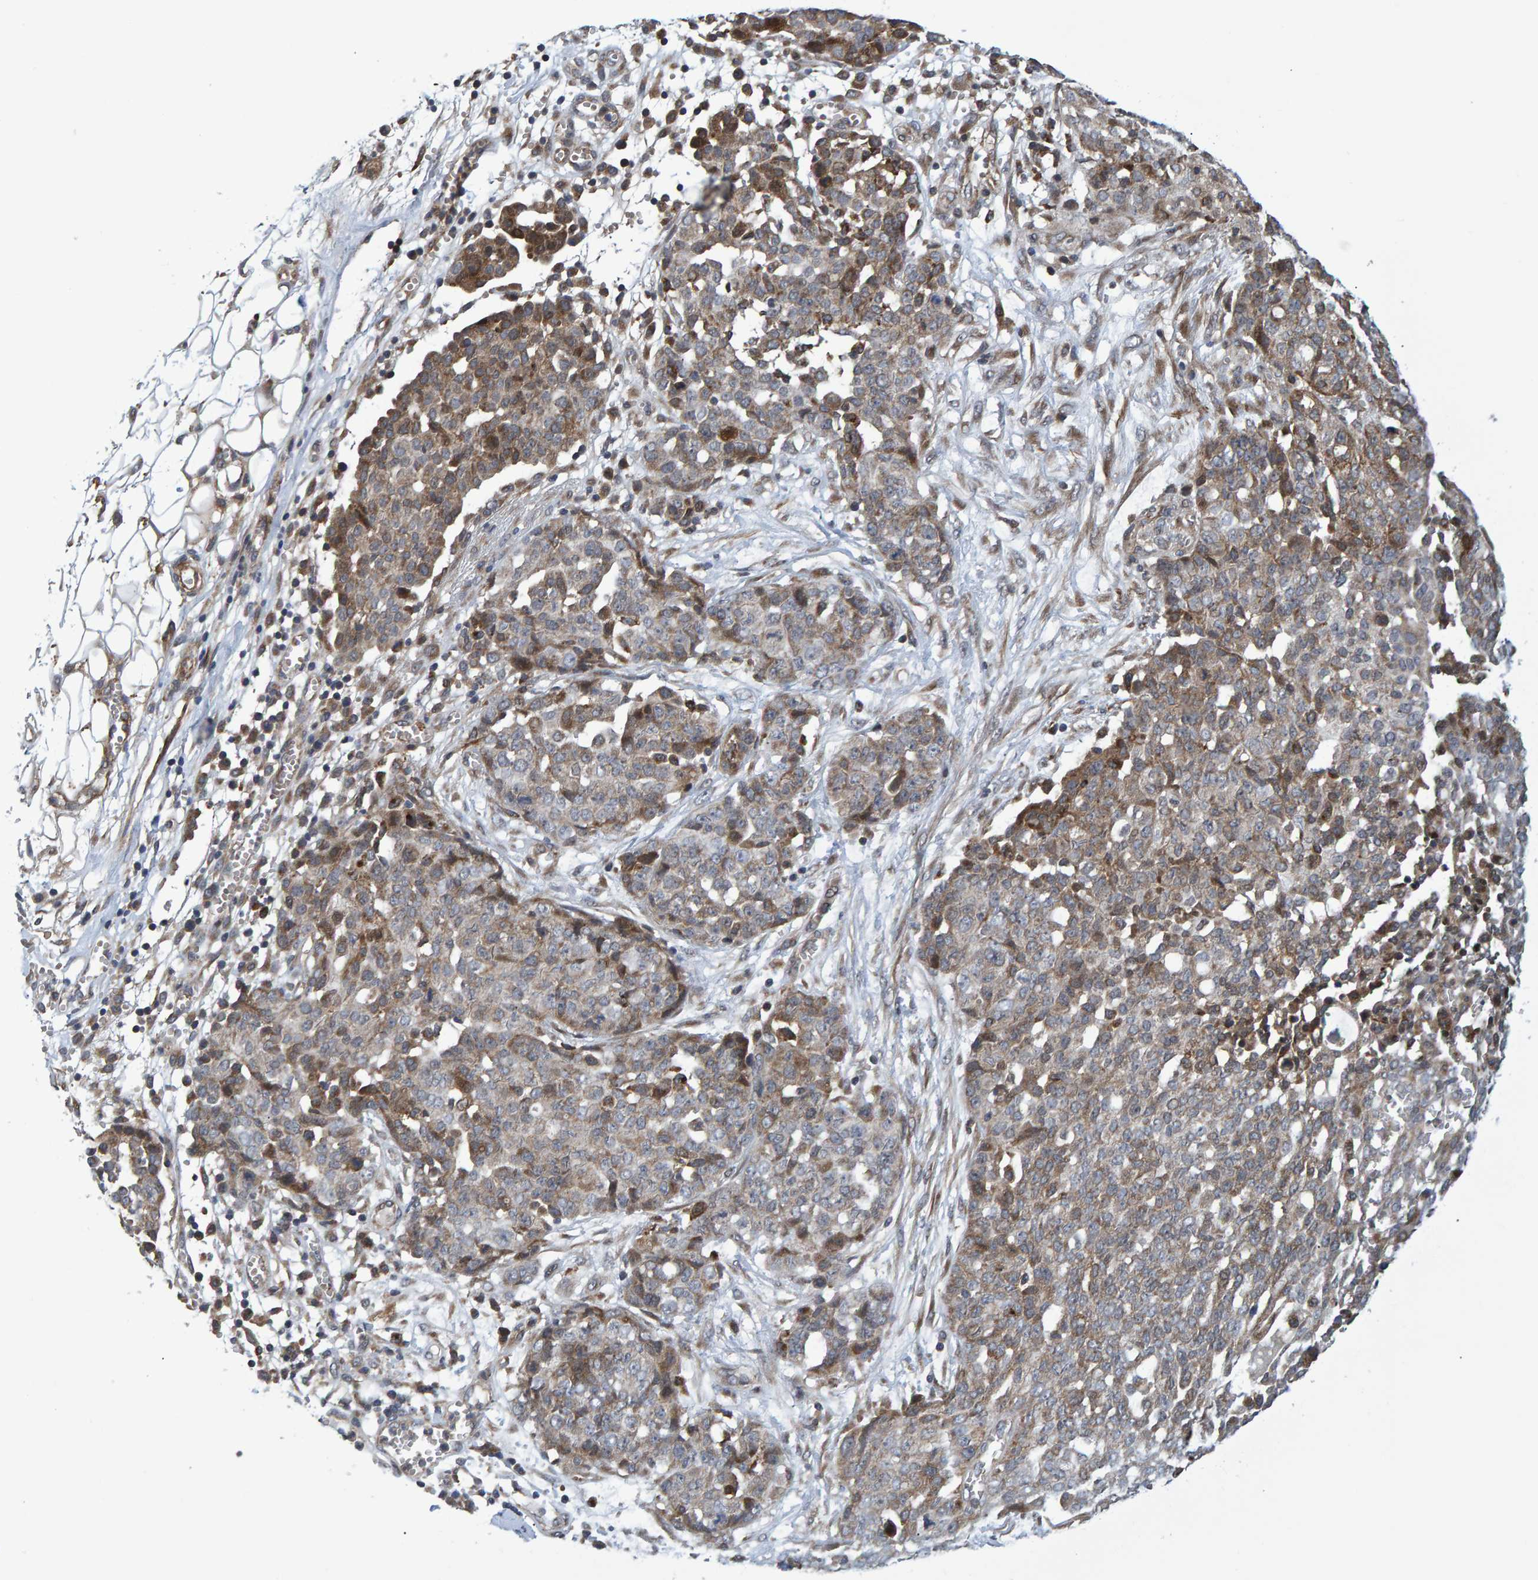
{"staining": {"intensity": "moderate", "quantity": "25%-75%", "location": "cytoplasmic/membranous"}, "tissue": "ovarian cancer", "cell_type": "Tumor cells", "image_type": "cancer", "snomed": [{"axis": "morphology", "description": "Cystadenocarcinoma, serous, NOS"}, {"axis": "topography", "description": "Soft tissue"}, {"axis": "topography", "description": "Ovary"}], "caption": "Brown immunohistochemical staining in human ovarian serous cystadenocarcinoma demonstrates moderate cytoplasmic/membranous expression in approximately 25%-75% of tumor cells.", "gene": "ATP6V1H", "patient": {"sex": "female", "age": 57}}